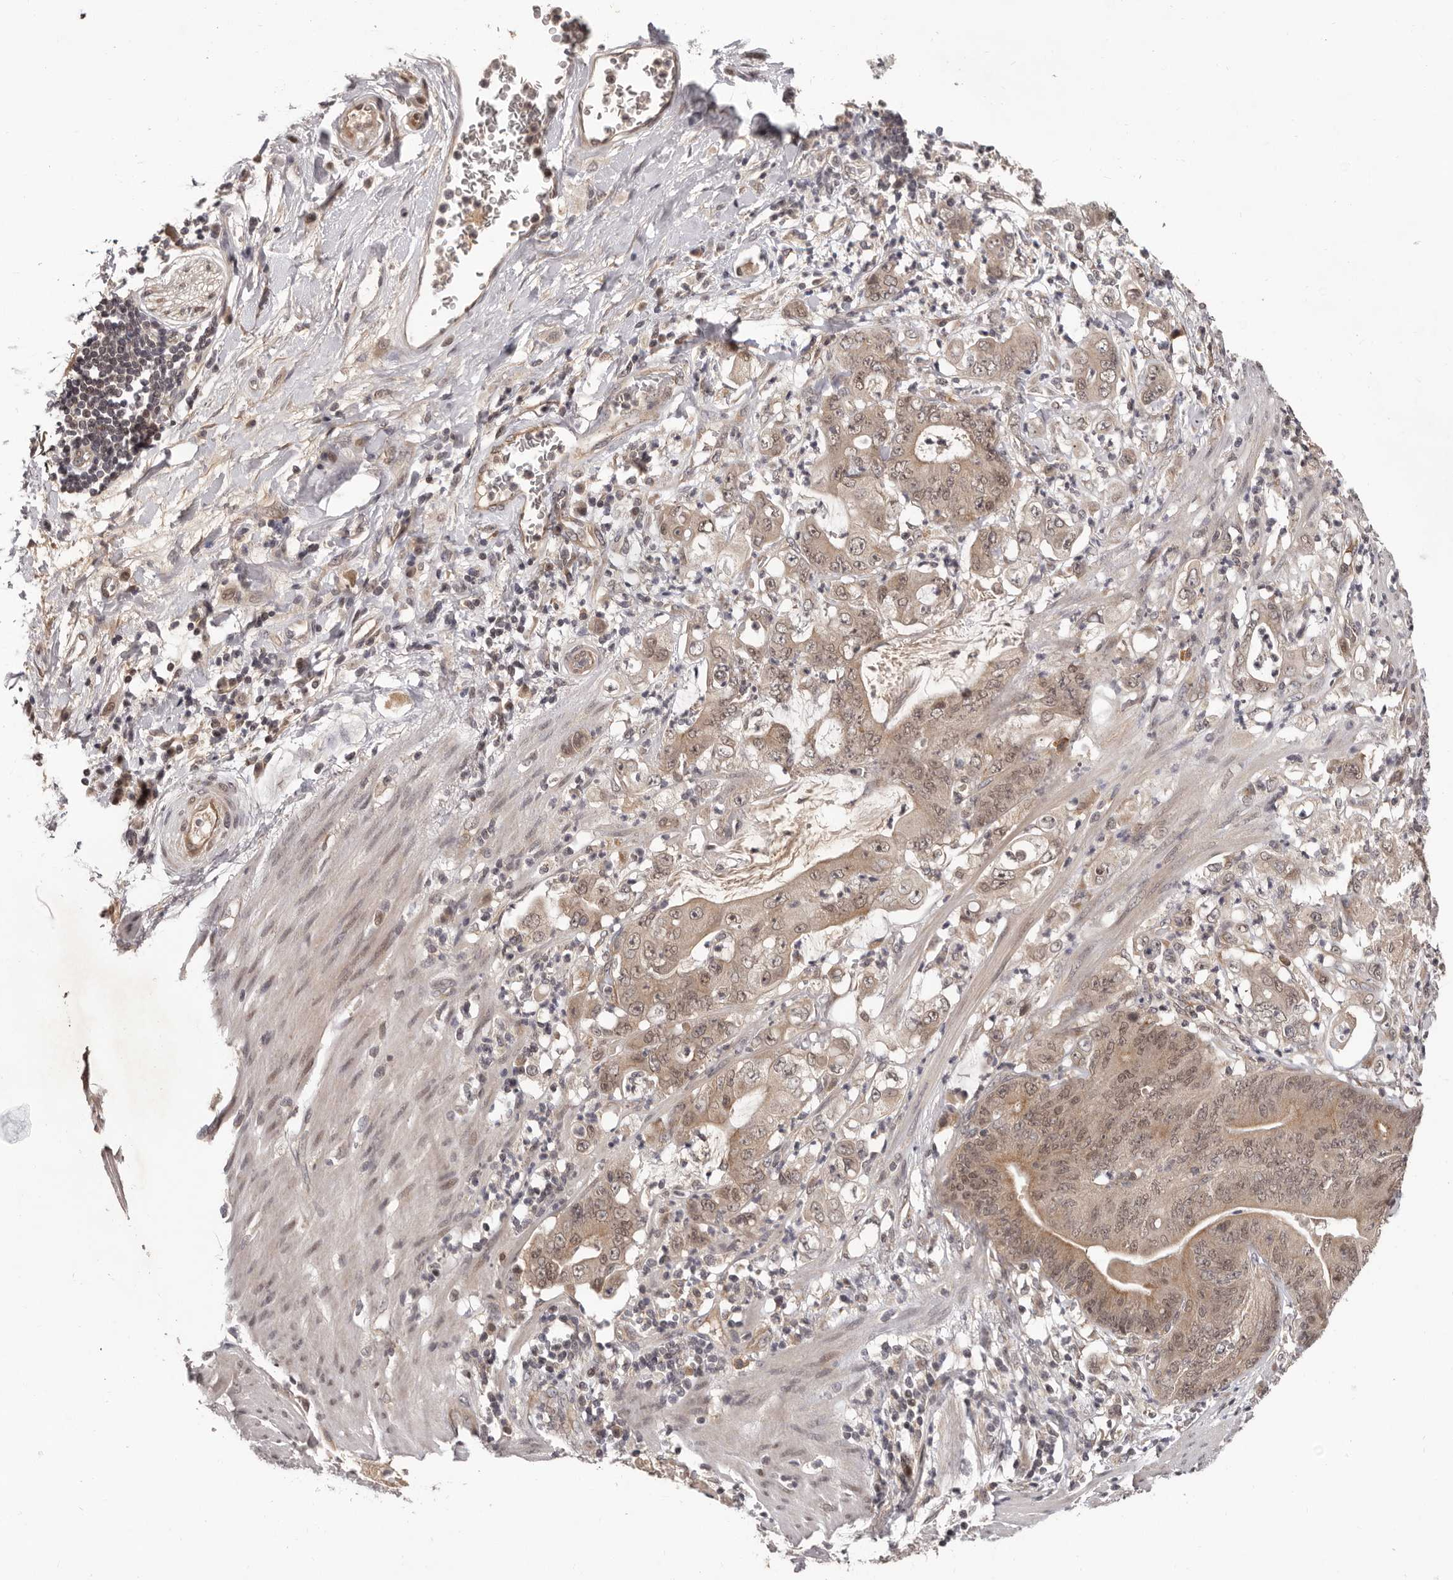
{"staining": {"intensity": "moderate", "quantity": ">75%", "location": "cytoplasmic/membranous,nuclear"}, "tissue": "stomach cancer", "cell_type": "Tumor cells", "image_type": "cancer", "snomed": [{"axis": "morphology", "description": "Adenocarcinoma, NOS"}, {"axis": "topography", "description": "Stomach"}], "caption": "Protein analysis of adenocarcinoma (stomach) tissue shows moderate cytoplasmic/membranous and nuclear staining in about >75% of tumor cells. The staining was performed using DAB (3,3'-diaminobenzidine), with brown indicating positive protein expression. Nuclei are stained blue with hematoxylin.", "gene": "TBX5", "patient": {"sex": "female", "age": 73}}